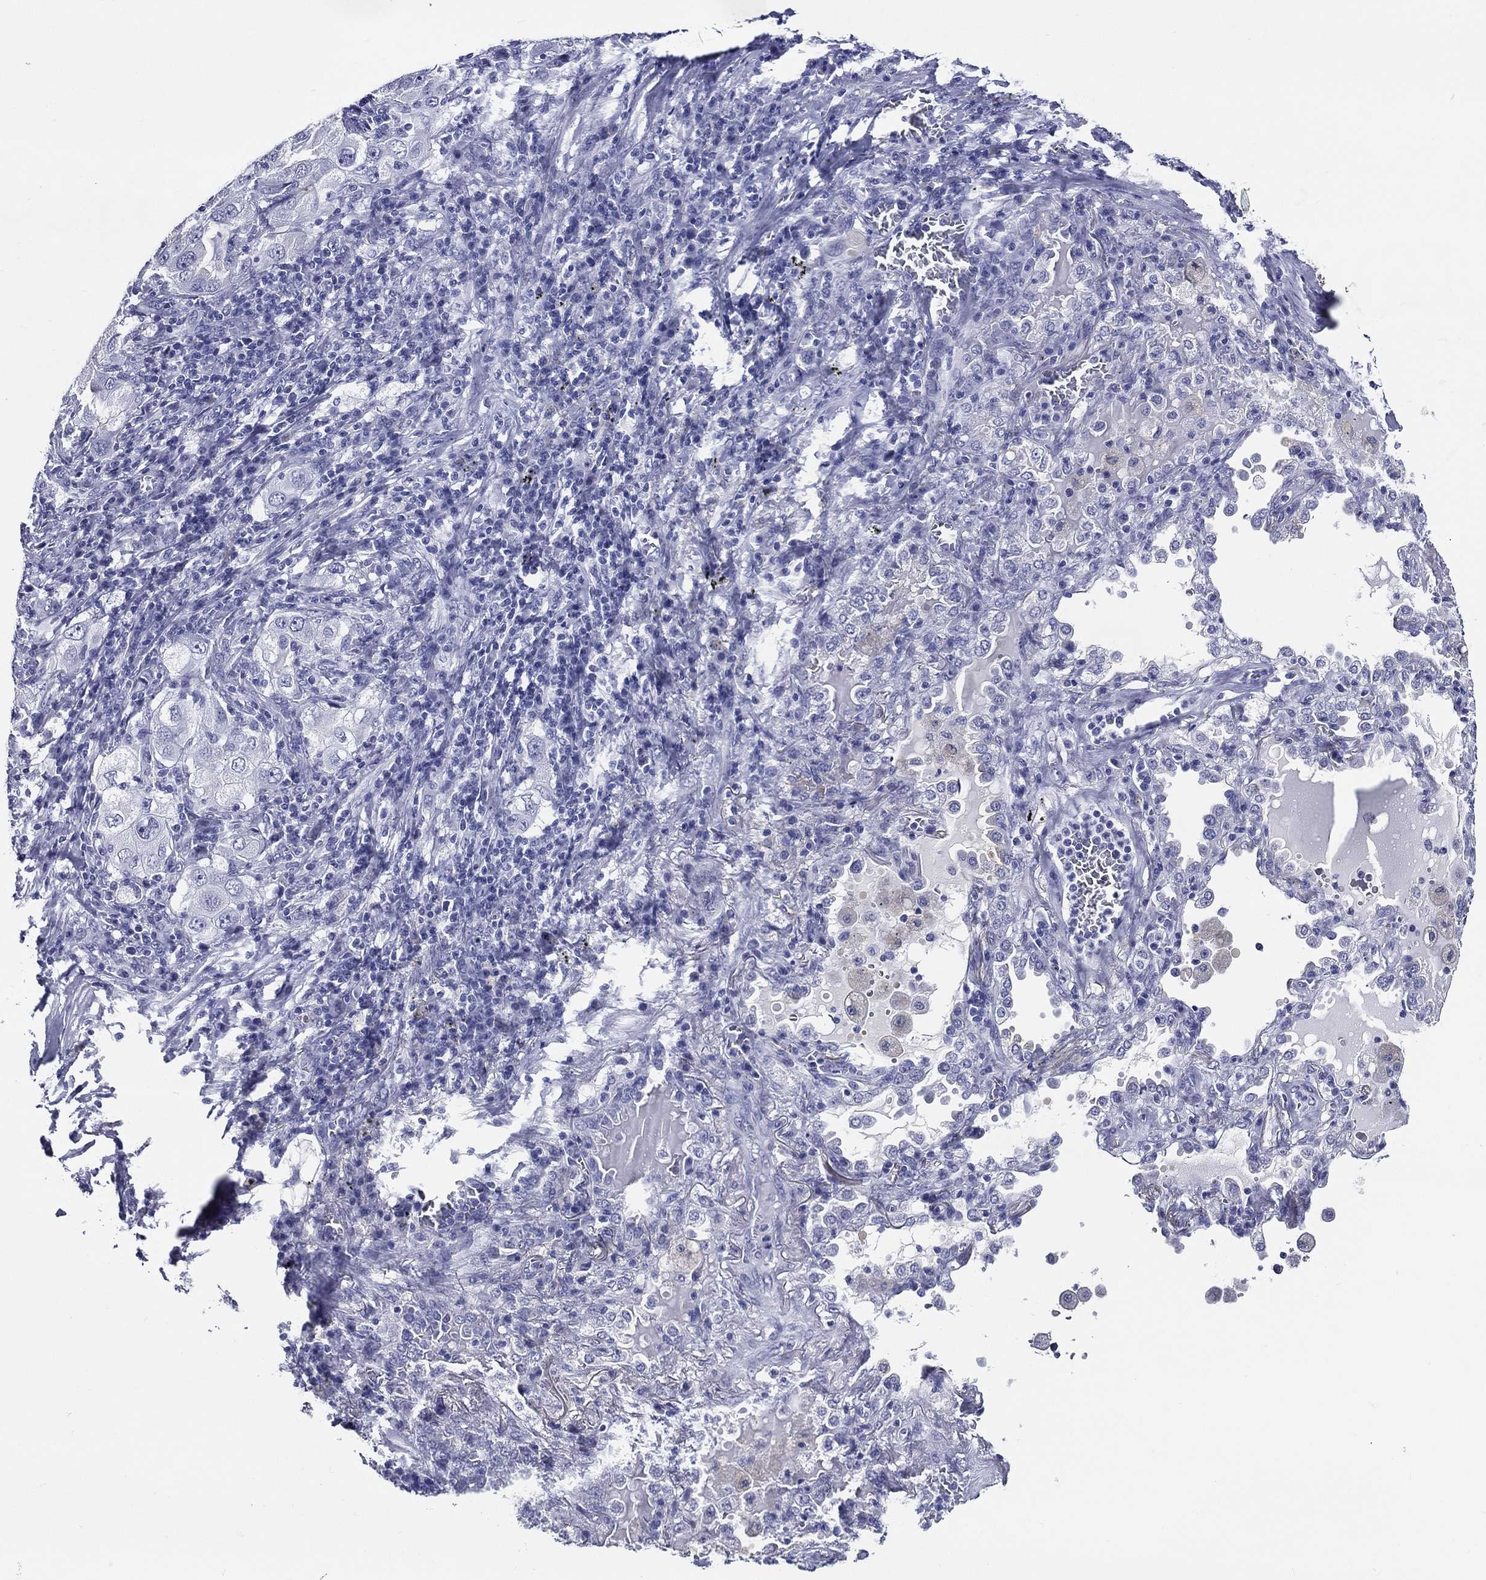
{"staining": {"intensity": "negative", "quantity": "none", "location": "none"}, "tissue": "lung cancer", "cell_type": "Tumor cells", "image_type": "cancer", "snomed": [{"axis": "morphology", "description": "Adenocarcinoma, NOS"}, {"axis": "topography", "description": "Lung"}], "caption": "DAB immunohistochemical staining of lung cancer (adenocarcinoma) reveals no significant staining in tumor cells.", "gene": "ACE2", "patient": {"sex": "female", "age": 61}}